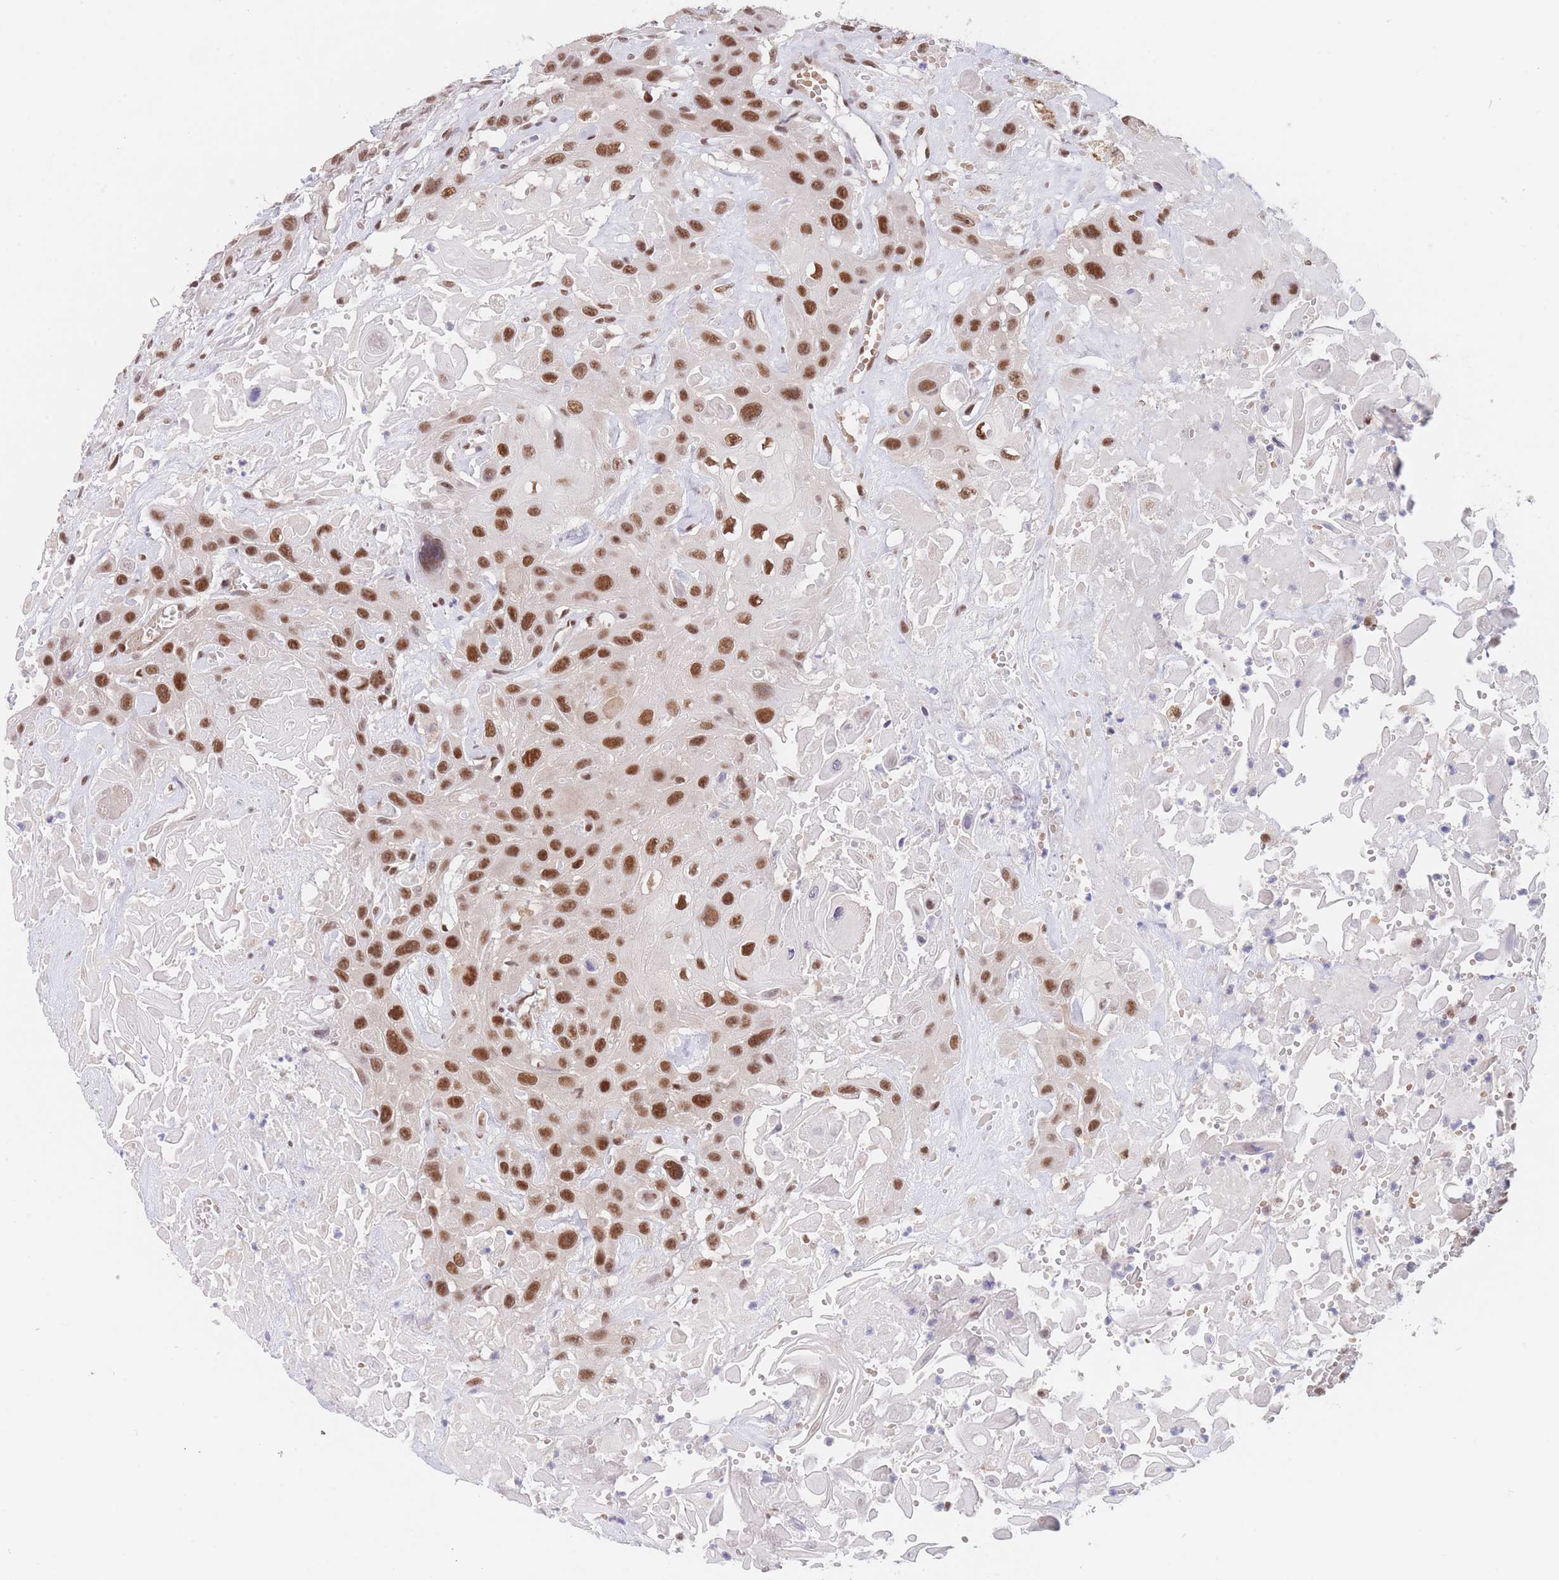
{"staining": {"intensity": "moderate", "quantity": ">75%", "location": "nuclear"}, "tissue": "head and neck cancer", "cell_type": "Tumor cells", "image_type": "cancer", "snomed": [{"axis": "morphology", "description": "Squamous cell carcinoma, NOS"}, {"axis": "topography", "description": "Head-Neck"}], "caption": "Human head and neck cancer (squamous cell carcinoma) stained with a protein marker reveals moderate staining in tumor cells.", "gene": "SMAD9", "patient": {"sex": "male", "age": 81}}